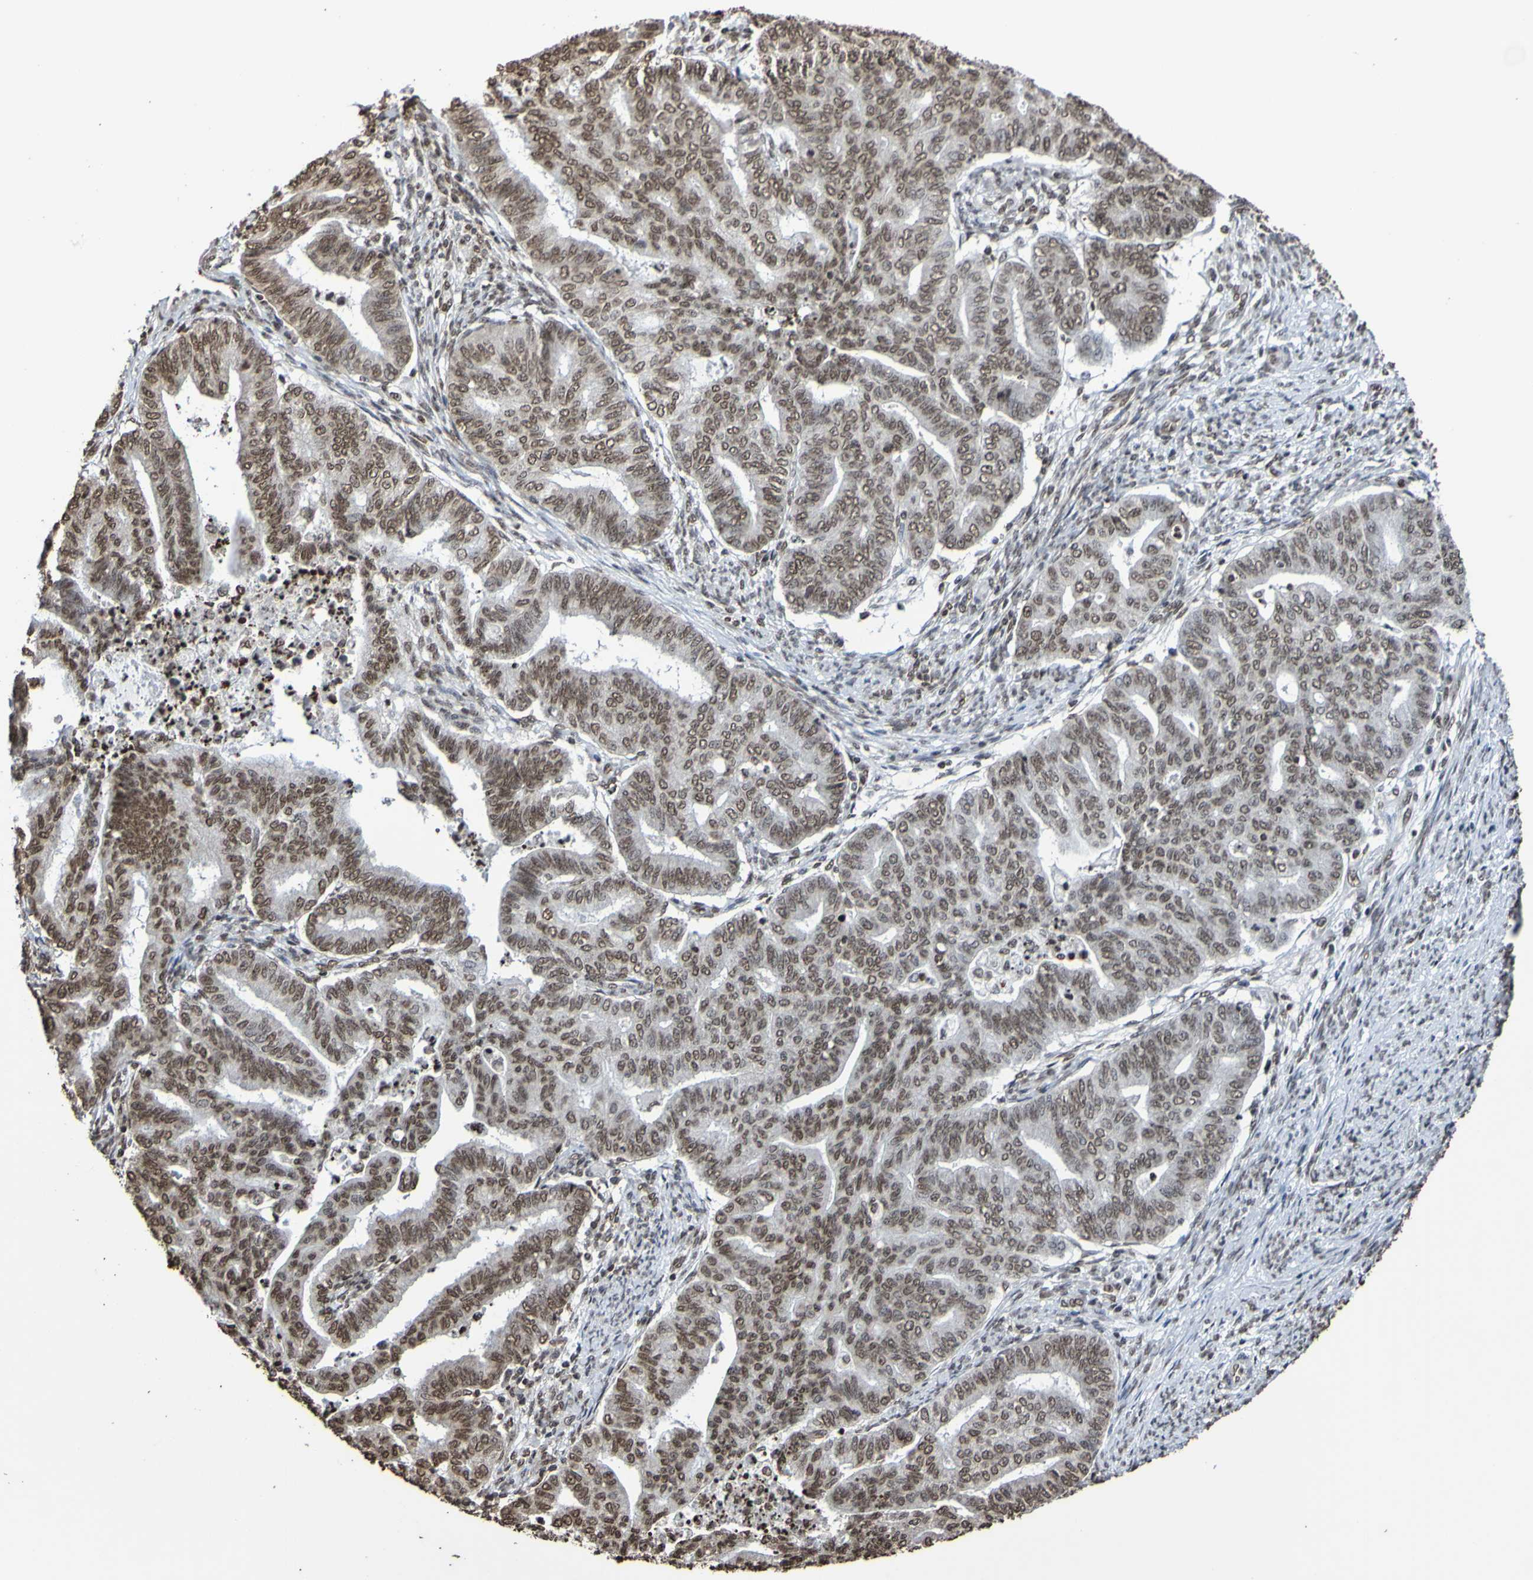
{"staining": {"intensity": "moderate", "quantity": ">75%", "location": "nuclear"}, "tissue": "endometrial cancer", "cell_type": "Tumor cells", "image_type": "cancer", "snomed": [{"axis": "morphology", "description": "Adenocarcinoma, NOS"}, {"axis": "topography", "description": "Endometrium"}], "caption": "IHC of human adenocarcinoma (endometrial) reveals medium levels of moderate nuclear positivity in about >75% of tumor cells. (DAB IHC with brightfield microscopy, high magnification).", "gene": "GFI1", "patient": {"sex": "female", "age": 79}}